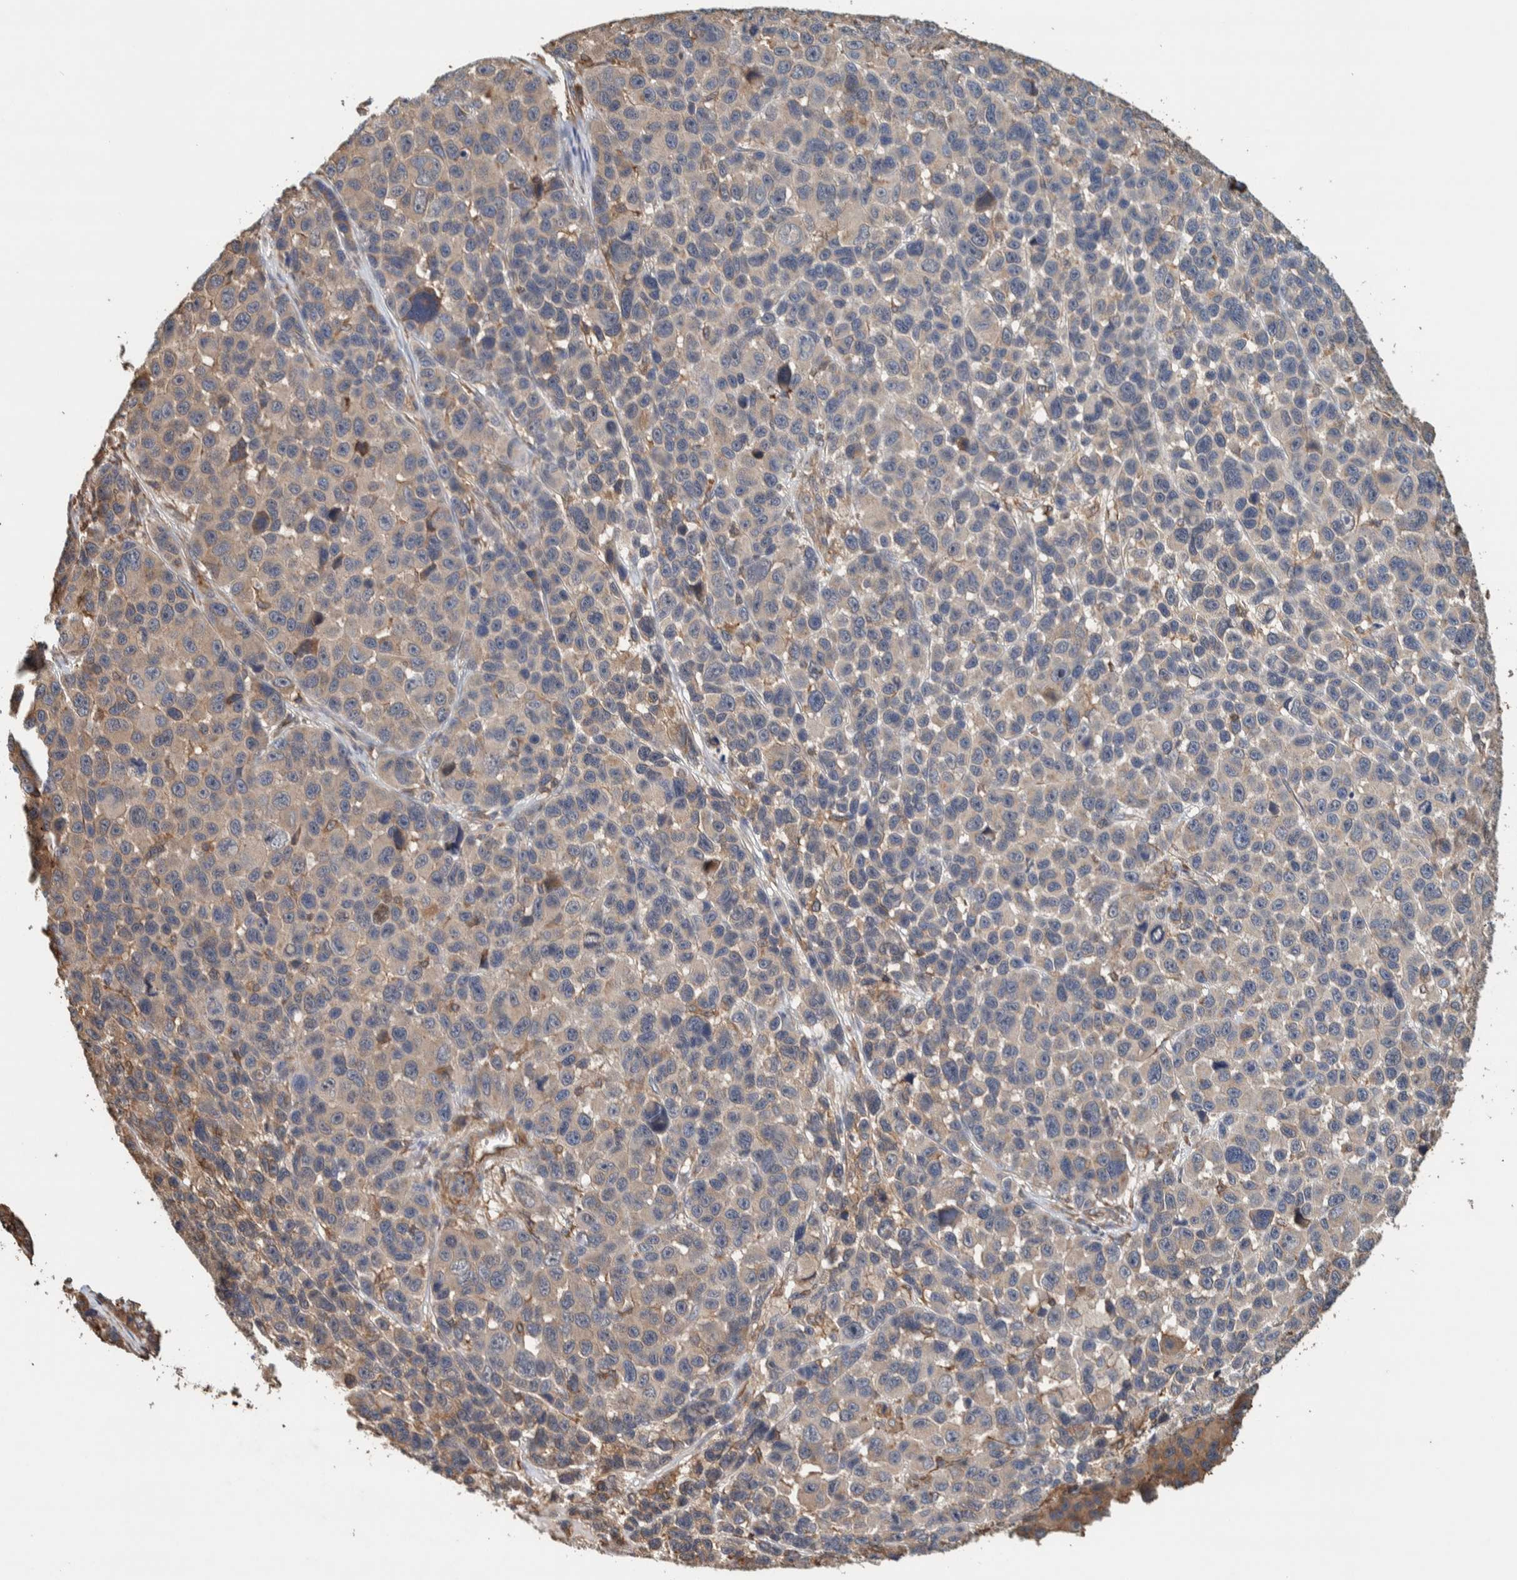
{"staining": {"intensity": "weak", "quantity": "<25%", "location": "cytoplasmic/membranous"}, "tissue": "melanoma", "cell_type": "Tumor cells", "image_type": "cancer", "snomed": [{"axis": "morphology", "description": "Malignant melanoma, NOS"}, {"axis": "topography", "description": "Skin"}], "caption": "Melanoma was stained to show a protein in brown. There is no significant staining in tumor cells. (IHC, brightfield microscopy, high magnification).", "gene": "PLA2G3", "patient": {"sex": "male", "age": 53}}